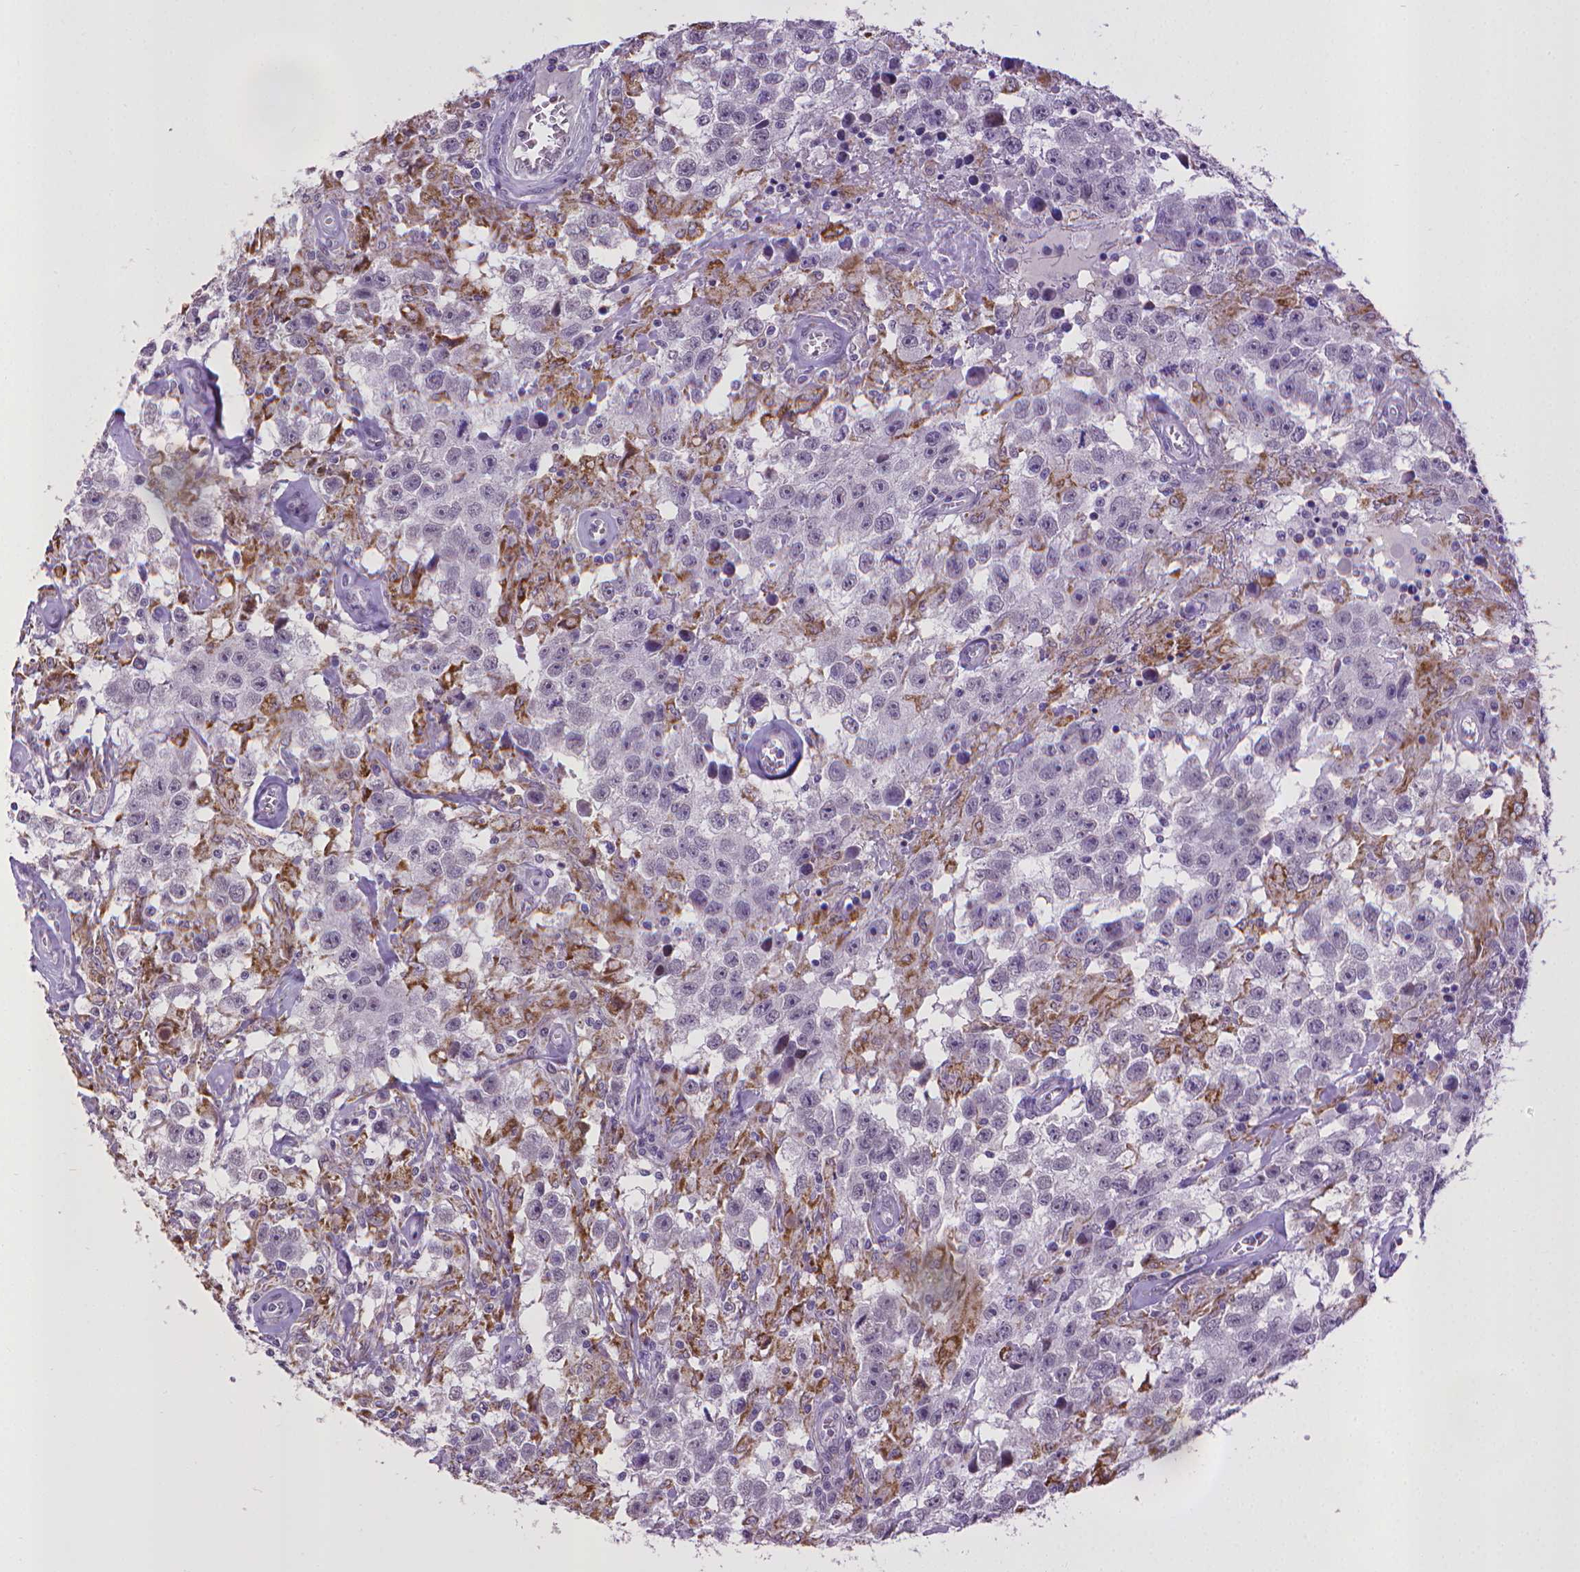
{"staining": {"intensity": "negative", "quantity": "none", "location": "none"}, "tissue": "testis cancer", "cell_type": "Tumor cells", "image_type": "cancer", "snomed": [{"axis": "morphology", "description": "Seminoma, NOS"}, {"axis": "topography", "description": "Testis"}], "caption": "IHC micrograph of testis seminoma stained for a protein (brown), which shows no staining in tumor cells. (Stains: DAB (3,3'-diaminobenzidine) immunohistochemistry with hematoxylin counter stain, Microscopy: brightfield microscopy at high magnification).", "gene": "KMO", "patient": {"sex": "male", "age": 43}}